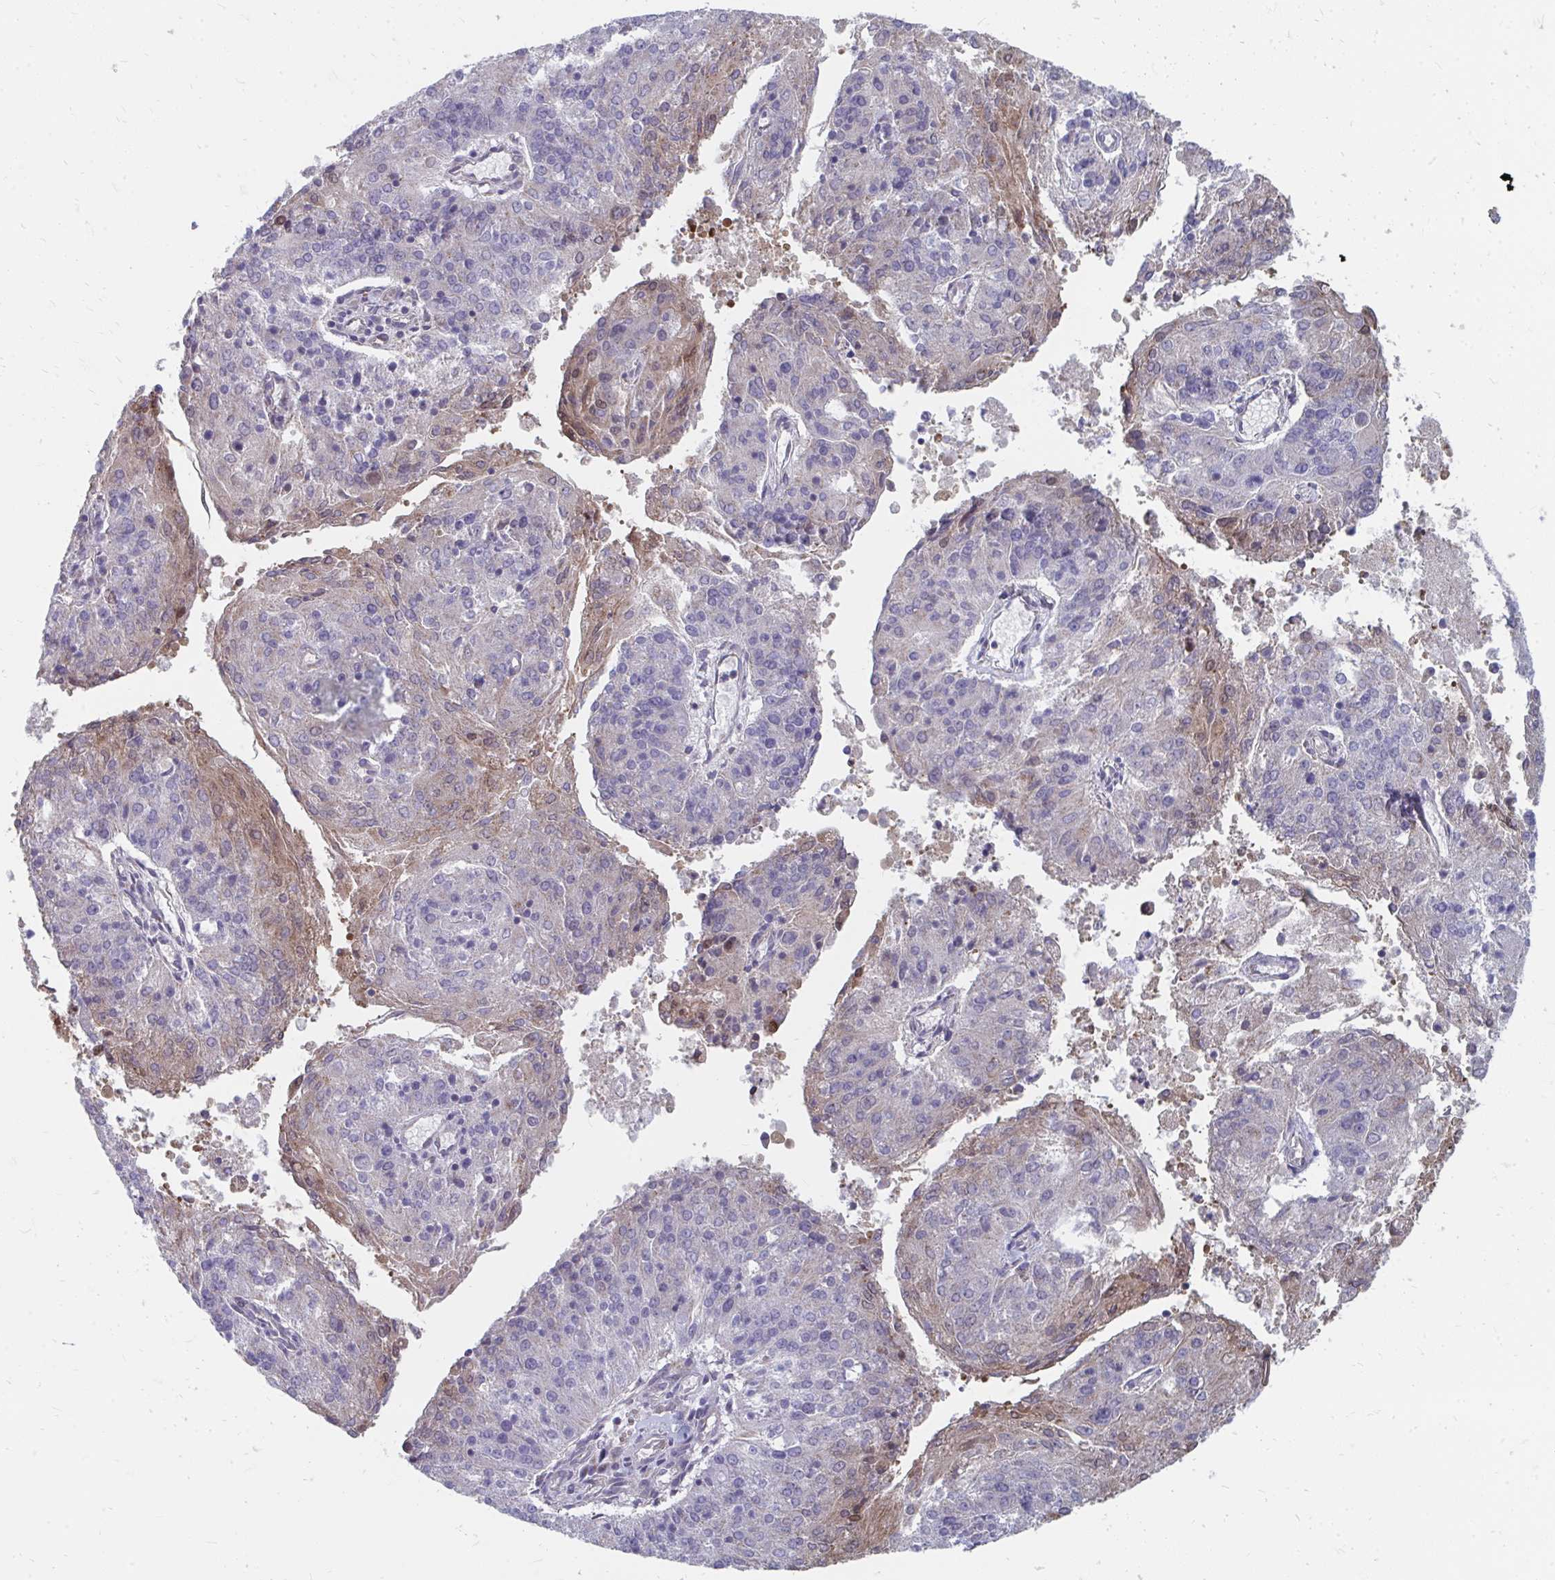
{"staining": {"intensity": "weak", "quantity": "<25%", "location": "cytoplasmic/membranous"}, "tissue": "endometrial cancer", "cell_type": "Tumor cells", "image_type": "cancer", "snomed": [{"axis": "morphology", "description": "Adenocarcinoma, NOS"}, {"axis": "topography", "description": "Endometrium"}], "caption": "The IHC image has no significant positivity in tumor cells of adenocarcinoma (endometrial) tissue. (DAB immunohistochemistry with hematoxylin counter stain).", "gene": "PABIR3", "patient": {"sex": "female", "age": 82}}